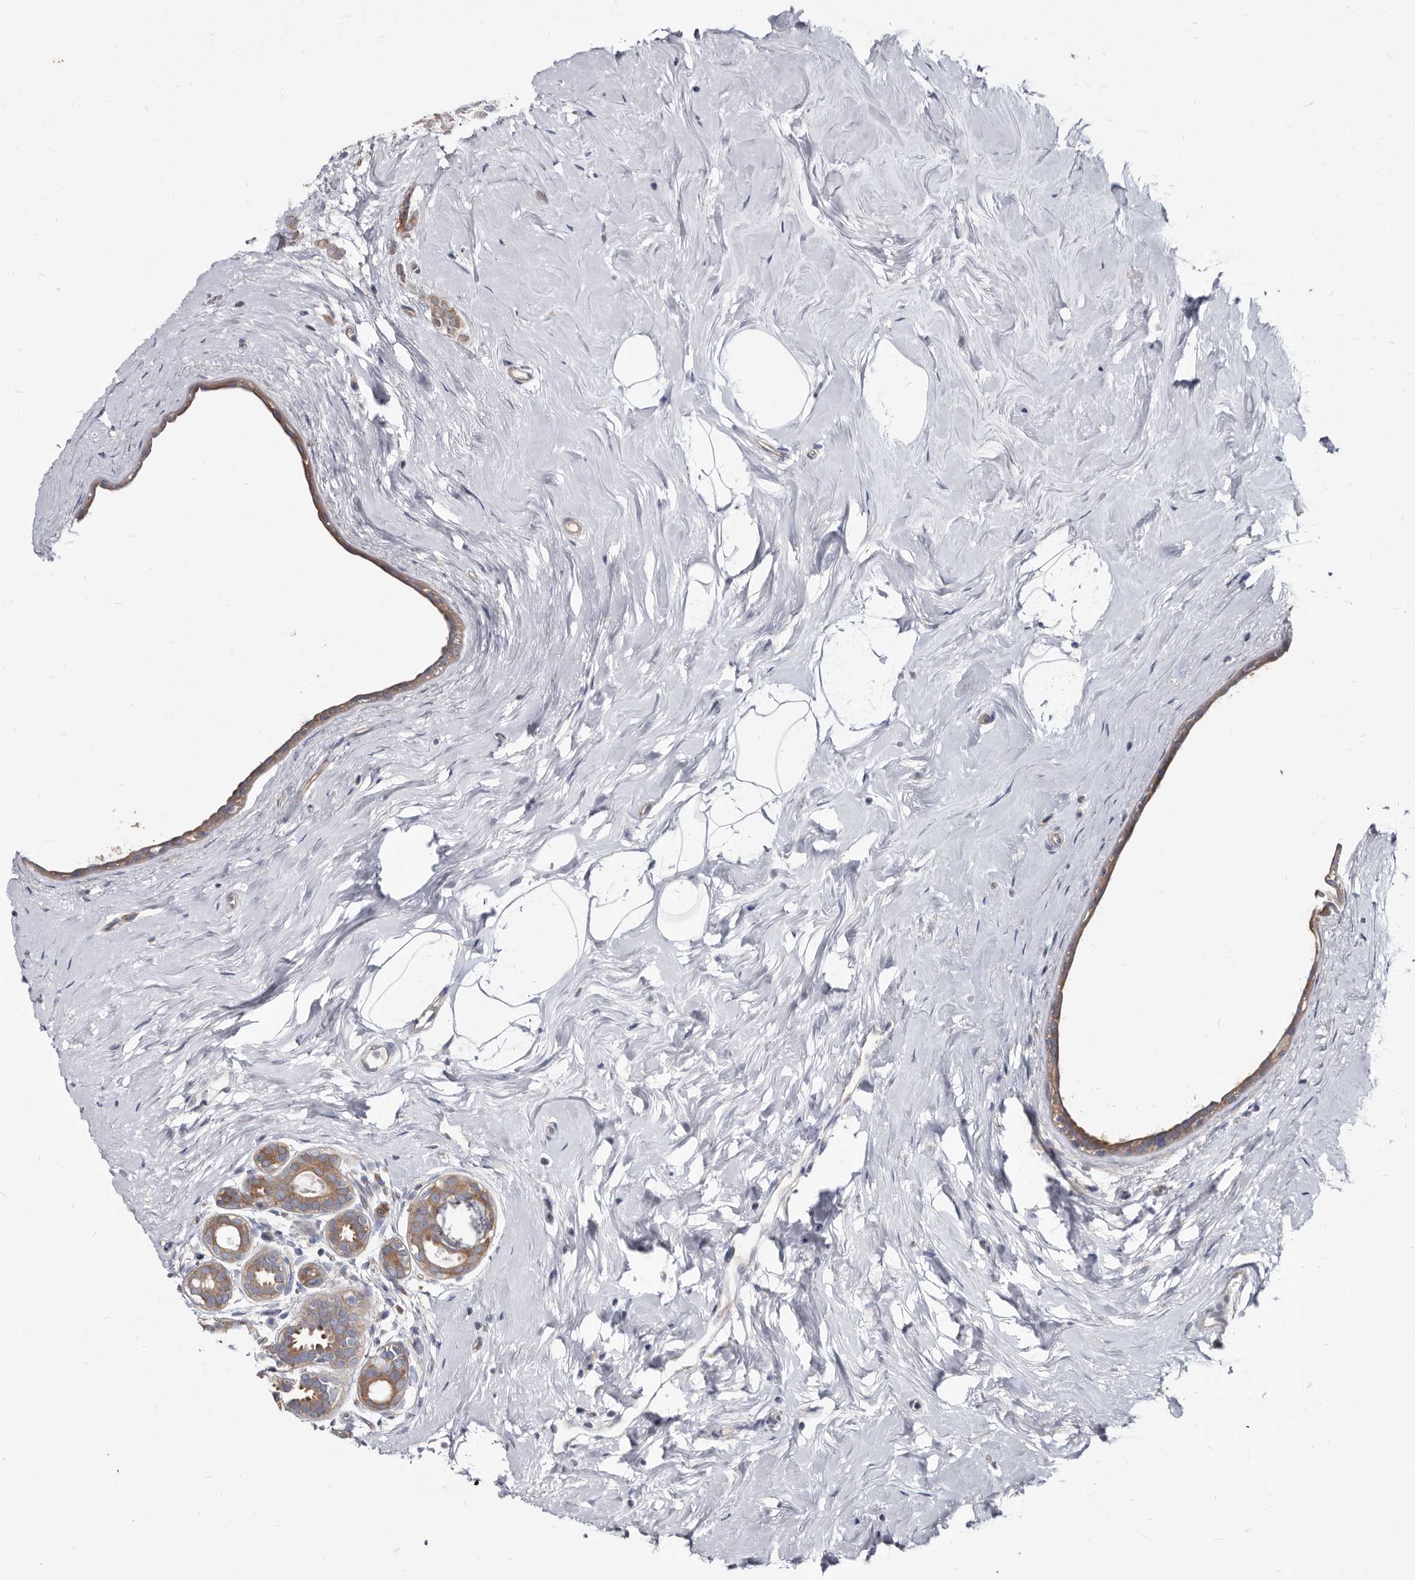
{"staining": {"intensity": "moderate", "quantity": ">75%", "location": "cytoplasmic/membranous"}, "tissue": "breast cancer", "cell_type": "Tumor cells", "image_type": "cancer", "snomed": [{"axis": "morphology", "description": "Lobular carcinoma"}, {"axis": "topography", "description": "Breast"}], "caption": "The photomicrograph shows staining of breast lobular carcinoma, revealing moderate cytoplasmic/membranous protein expression (brown color) within tumor cells. (Stains: DAB in brown, nuclei in blue, Microscopy: brightfield microscopy at high magnification).", "gene": "ABCF2", "patient": {"sex": "female", "age": 47}}